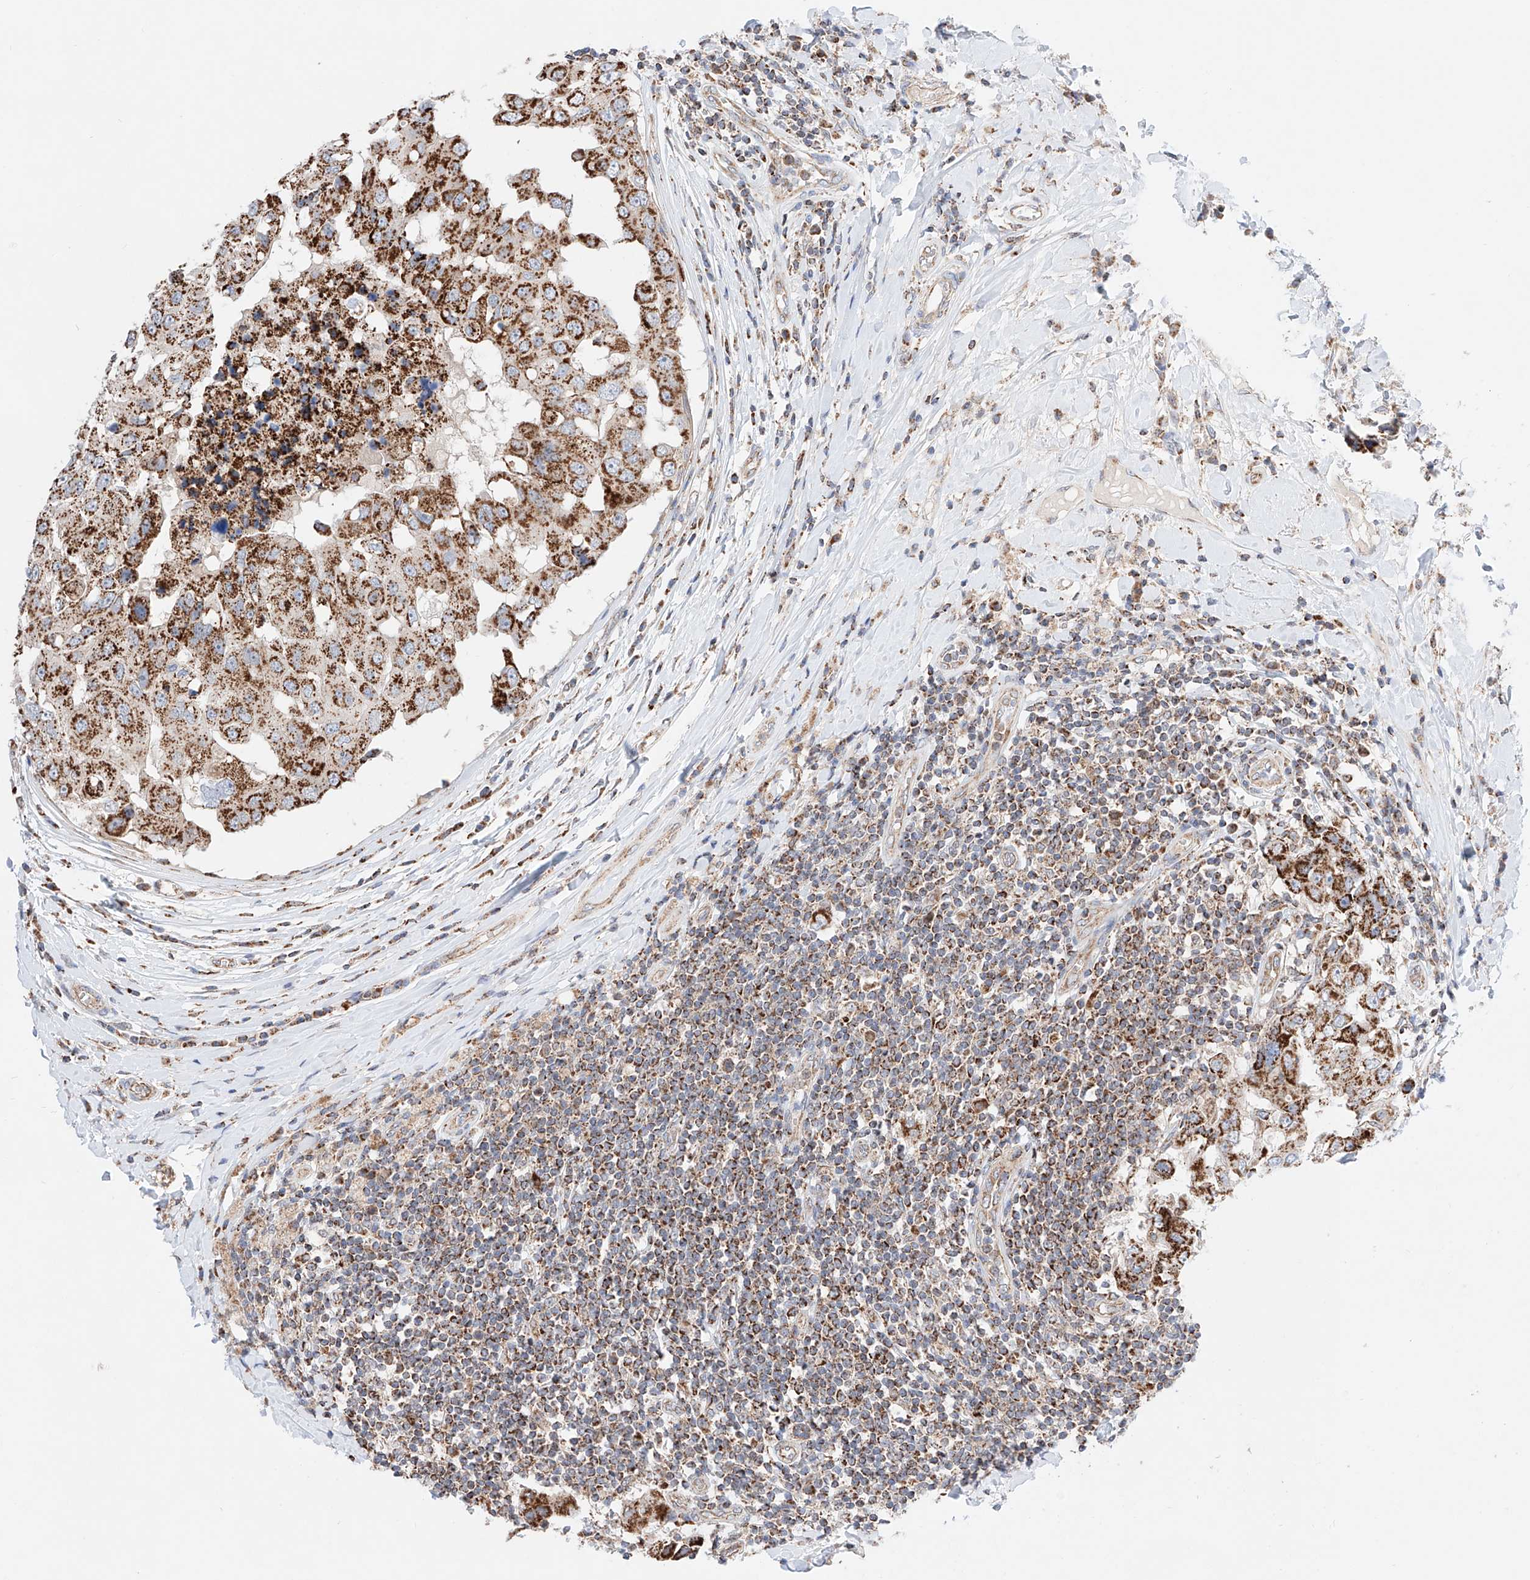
{"staining": {"intensity": "strong", "quantity": ">75%", "location": "cytoplasmic/membranous"}, "tissue": "breast cancer", "cell_type": "Tumor cells", "image_type": "cancer", "snomed": [{"axis": "morphology", "description": "Duct carcinoma"}, {"axis": "topography", "description": "Breast"}], "caption": "This micrograph displays IHC staining of human breast cancer (invasive ductal carcinoma), with high strong cytoplasmic/membranous positivity in about >75% of tumor cells.", "gene": "KTI12", "patient": {"sex": "female", "age": 27}}